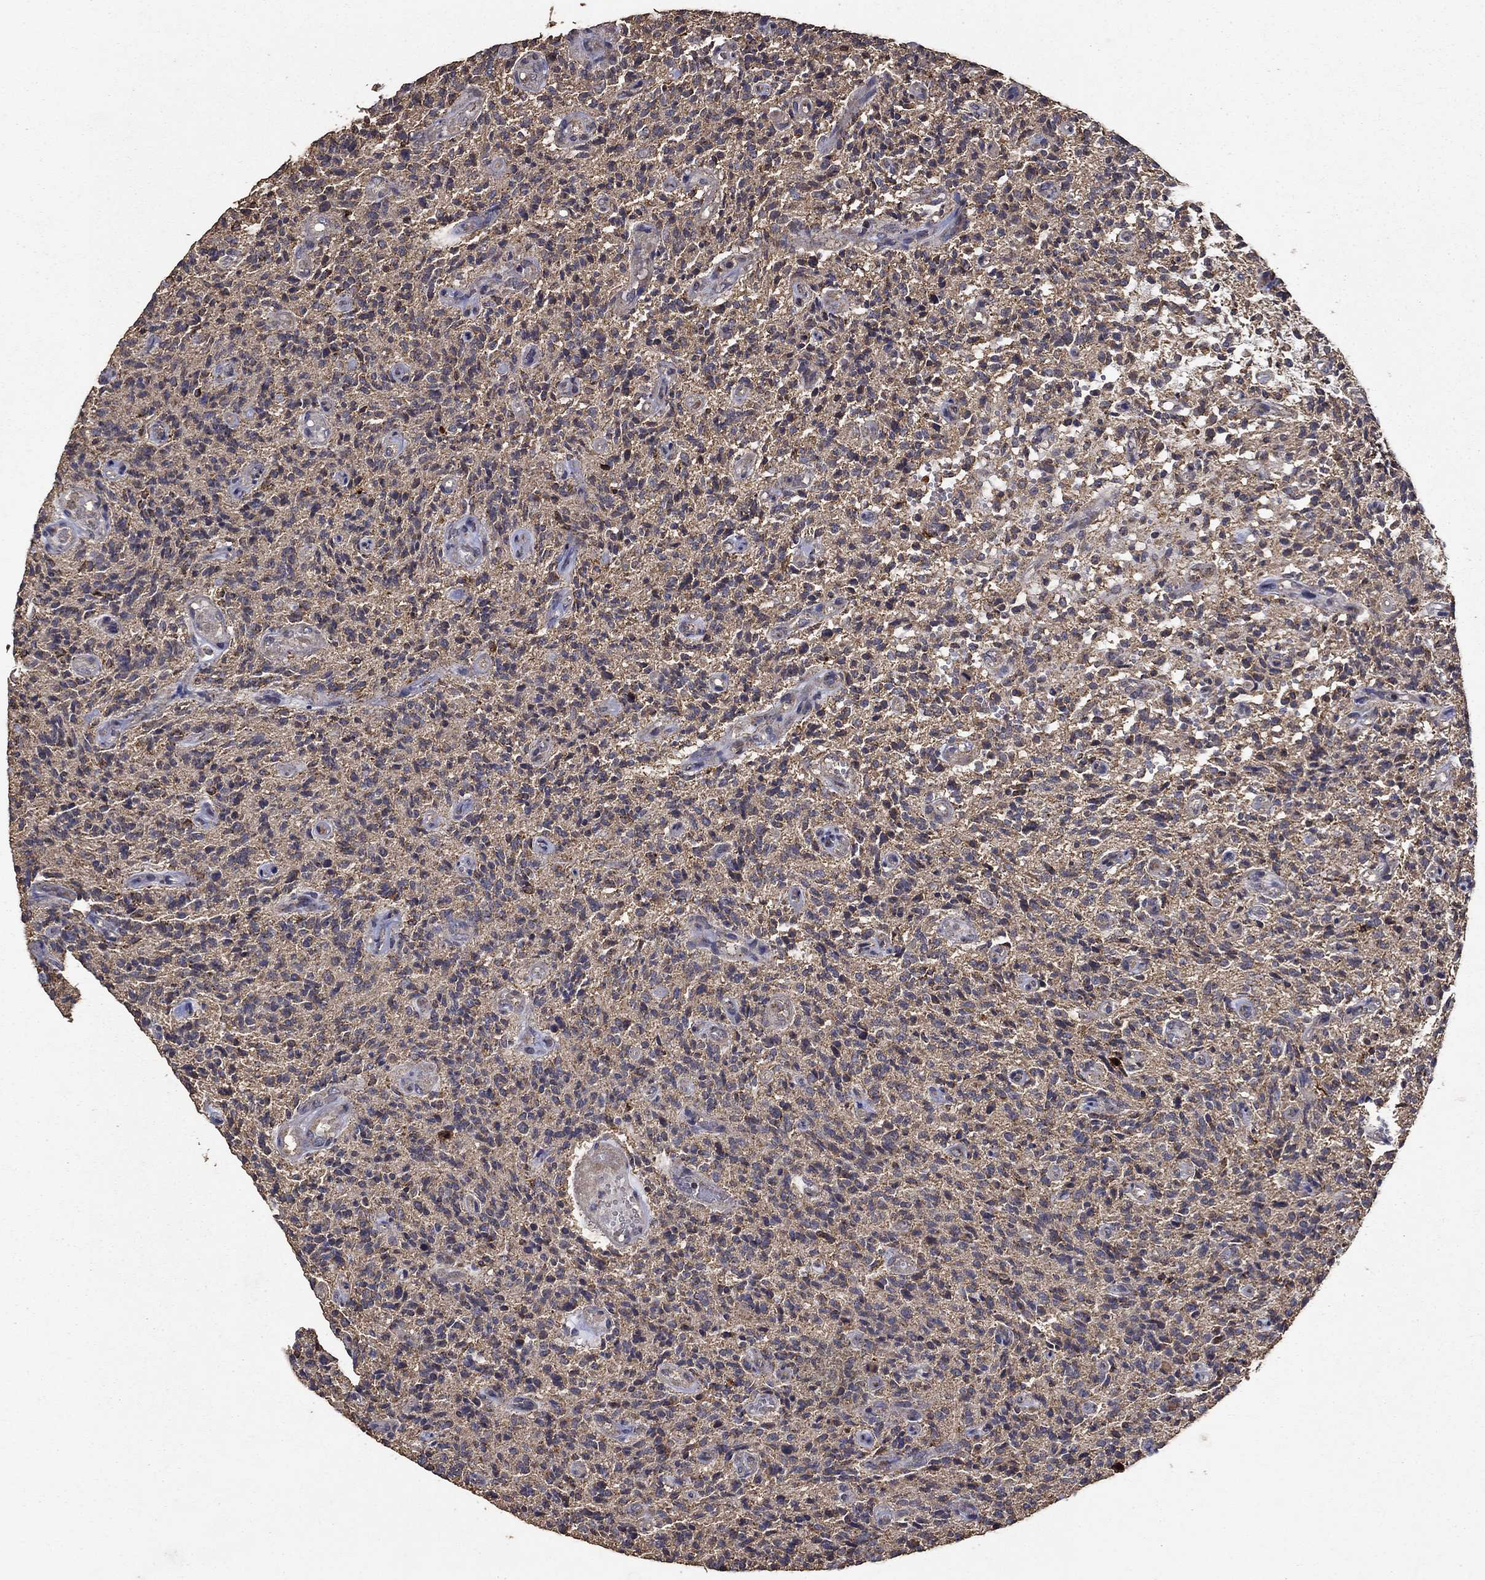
{"staining": {"intensity": "moderate", "quantity": "<25%", "location": "cytoplasmic/membranous"}, "tissue": "glioma", "cell_type": "Tumor cells", "image_type": "cancer", "snomed": [{"axis": "morphology", "description": "Glioma, malignant, High grade"}, {"axis": "topography", "description": "Brain"}], "caption": "Glioma stained with a brown dye reveals moderate cytoplasmic/membranous positive staining in approximately <25% of tumor cells.", "gene": "IFRD1", "patient": {"sex": "male", "age": 64}}